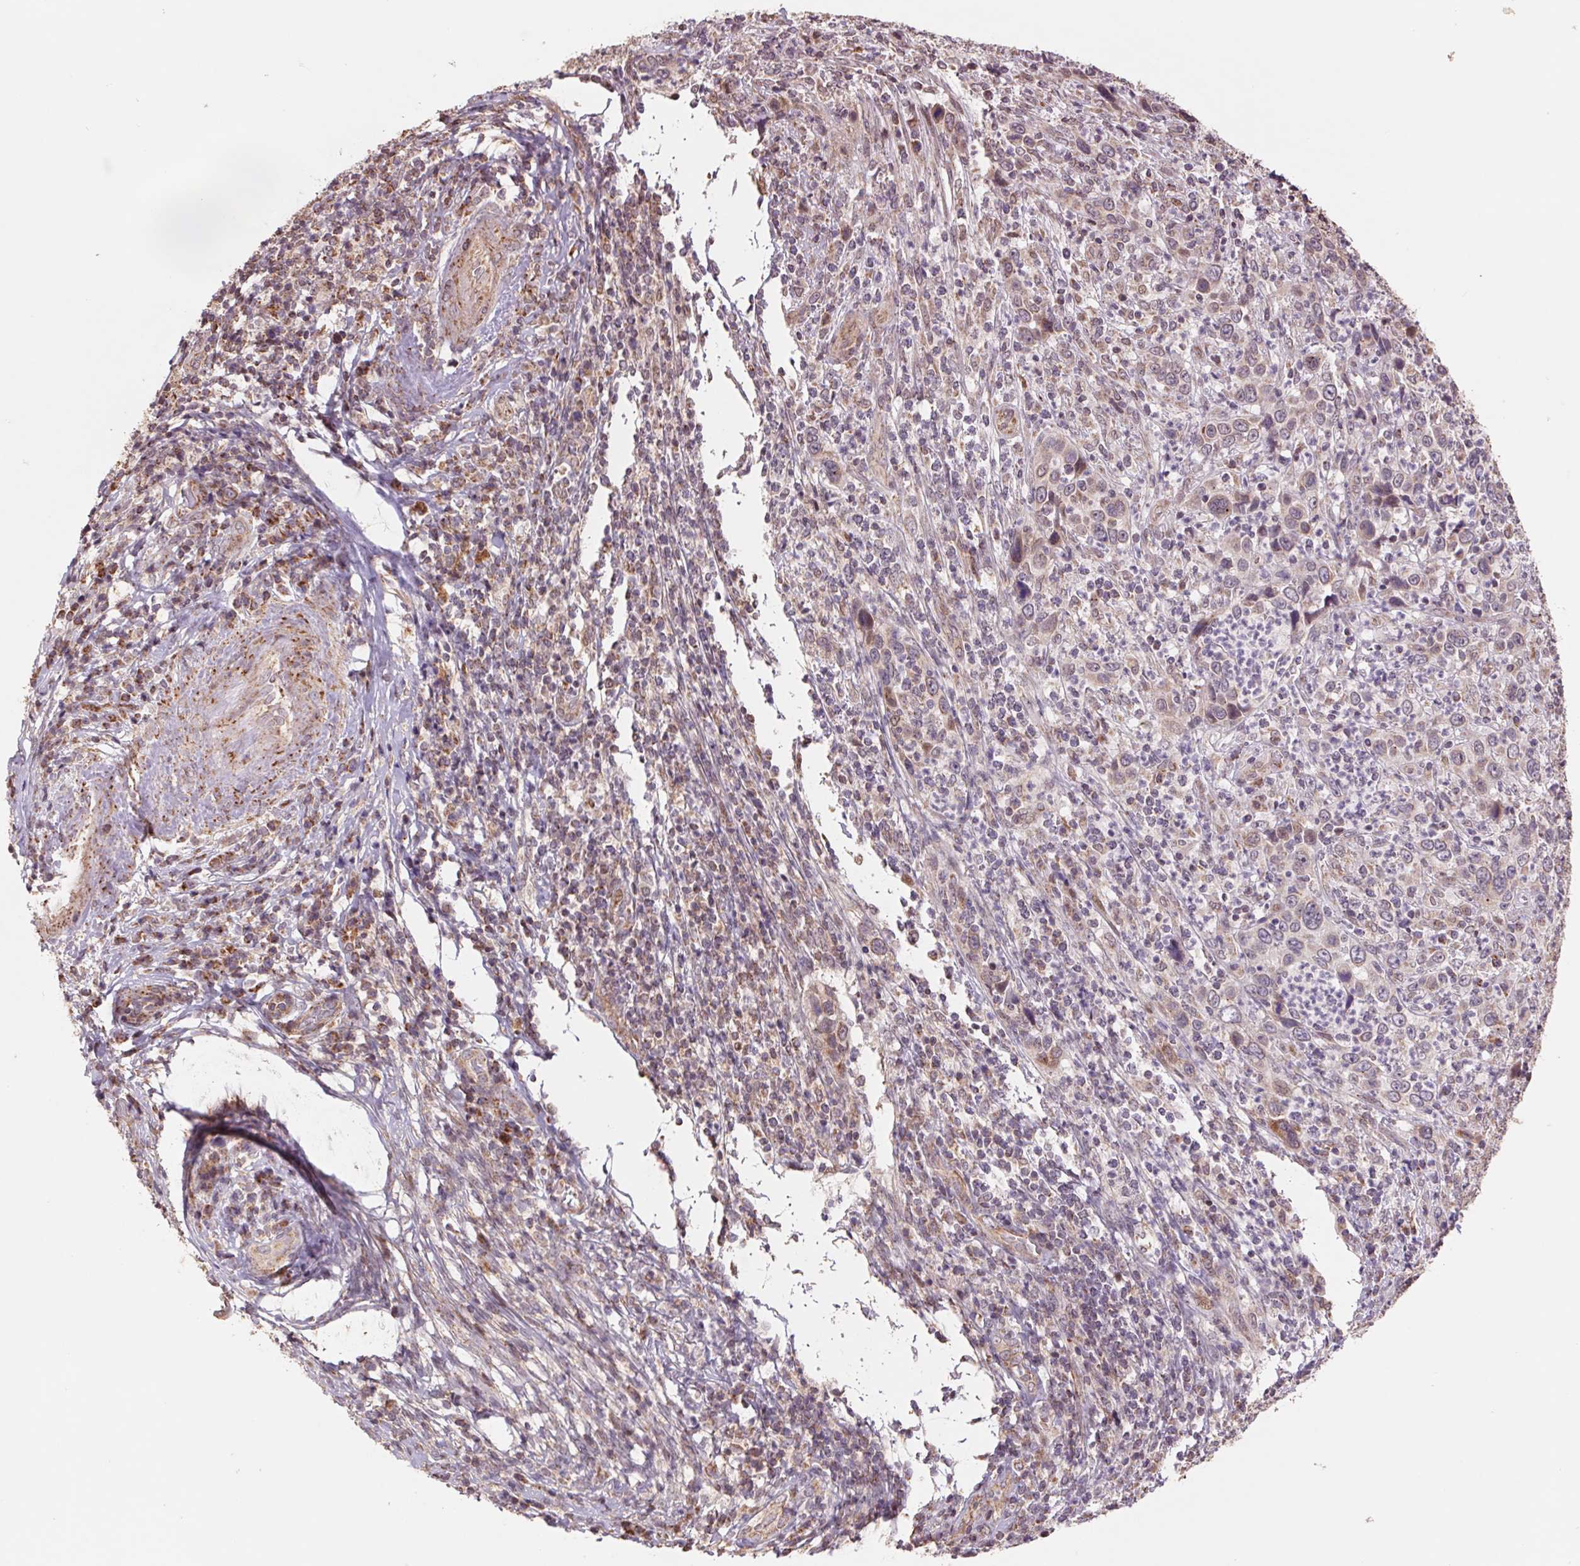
{"staining": {"intensity": "weak", "quantity": "<25%", "location": "cytoplasmic/membranous"}, "tissue": "cervical cancer", "cell_type": "Tumor cells", "image_type": "cancer", "snomed": [{"axis": "morphology", "description": "Squamous cell carcinoma, NOS"}, {"axis": "topography", "description": "Cervix"}], "caption": "Immunohistochemistry (IHC) of cervical cancer exhibits no expression in tumor cells.", "gene": "PDHA1", "patient": {"sex": "female", "age": 46}}